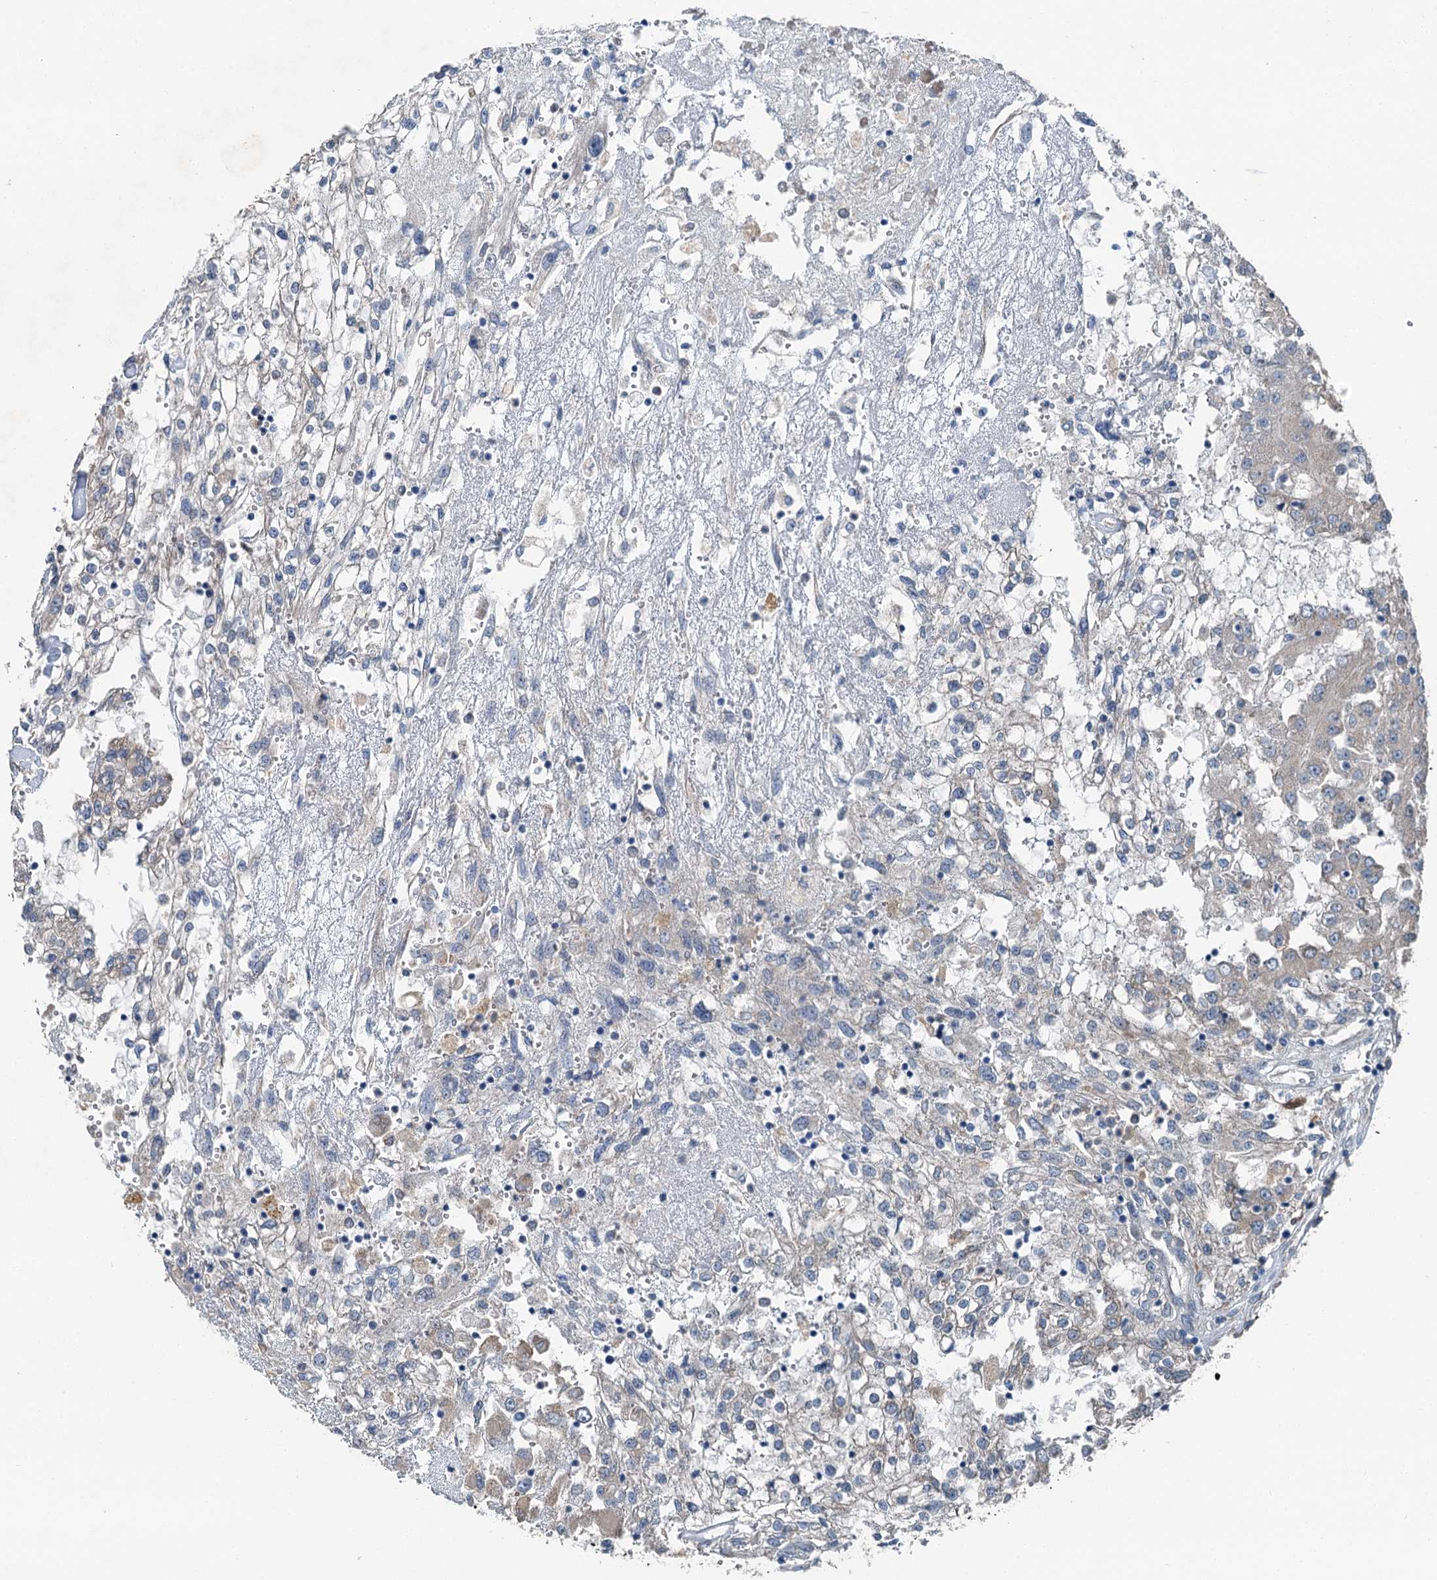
{"staining": {"intensity": "negative", "quantity": "none", "location": "none"}, "tissue": "renal cancer", "cell_type": "Tumor cells", "image_type": "cancer", "snomed": [{"axis": "morphology", "description": "Adenocarcinoma, NOS"}, {"axis": "topography", "description": "Kidney"}], "caption": "Renal cancer (adenocarcinoma) was stained to show a protein in brown. There is no significant staining in tumor cells. The staining was performed using DAB to visualize the protein expression in brown, while the nuclei were stained in blue with hematoxylin (Magnification: 20x).", "gene": "C6orf120", "patient": {"sex": "female", "age": 52}}